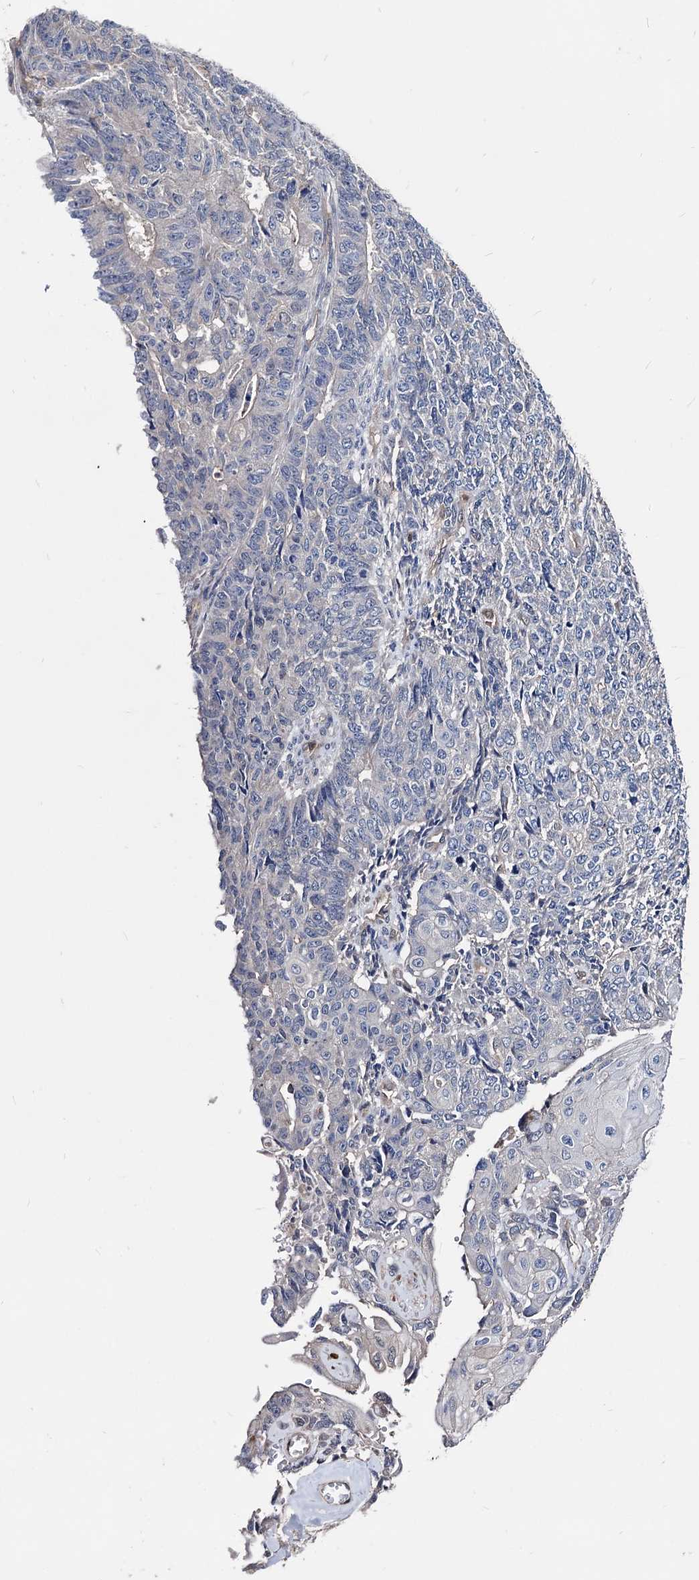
{"staining": {"intensity": "negative", "quantity": "none", "location": "none"}, "tissue": "endometrial cancer", "cell_type": "Tumor cells", "image_type": "cancer", "snomed": [{"axis": "morphology", "description": "Adenocarcinoma, NOS"}, {"axis": "topography", "description": "Endometrium"}], "caption": "High power microscopy photomicrograph of an immunohistochemistry (IHC) image of endometrial cancer, revealing no significant staining in tumor cells.", "gene": "CPPED1", "patient": {"sex": "female", "age": 32}}